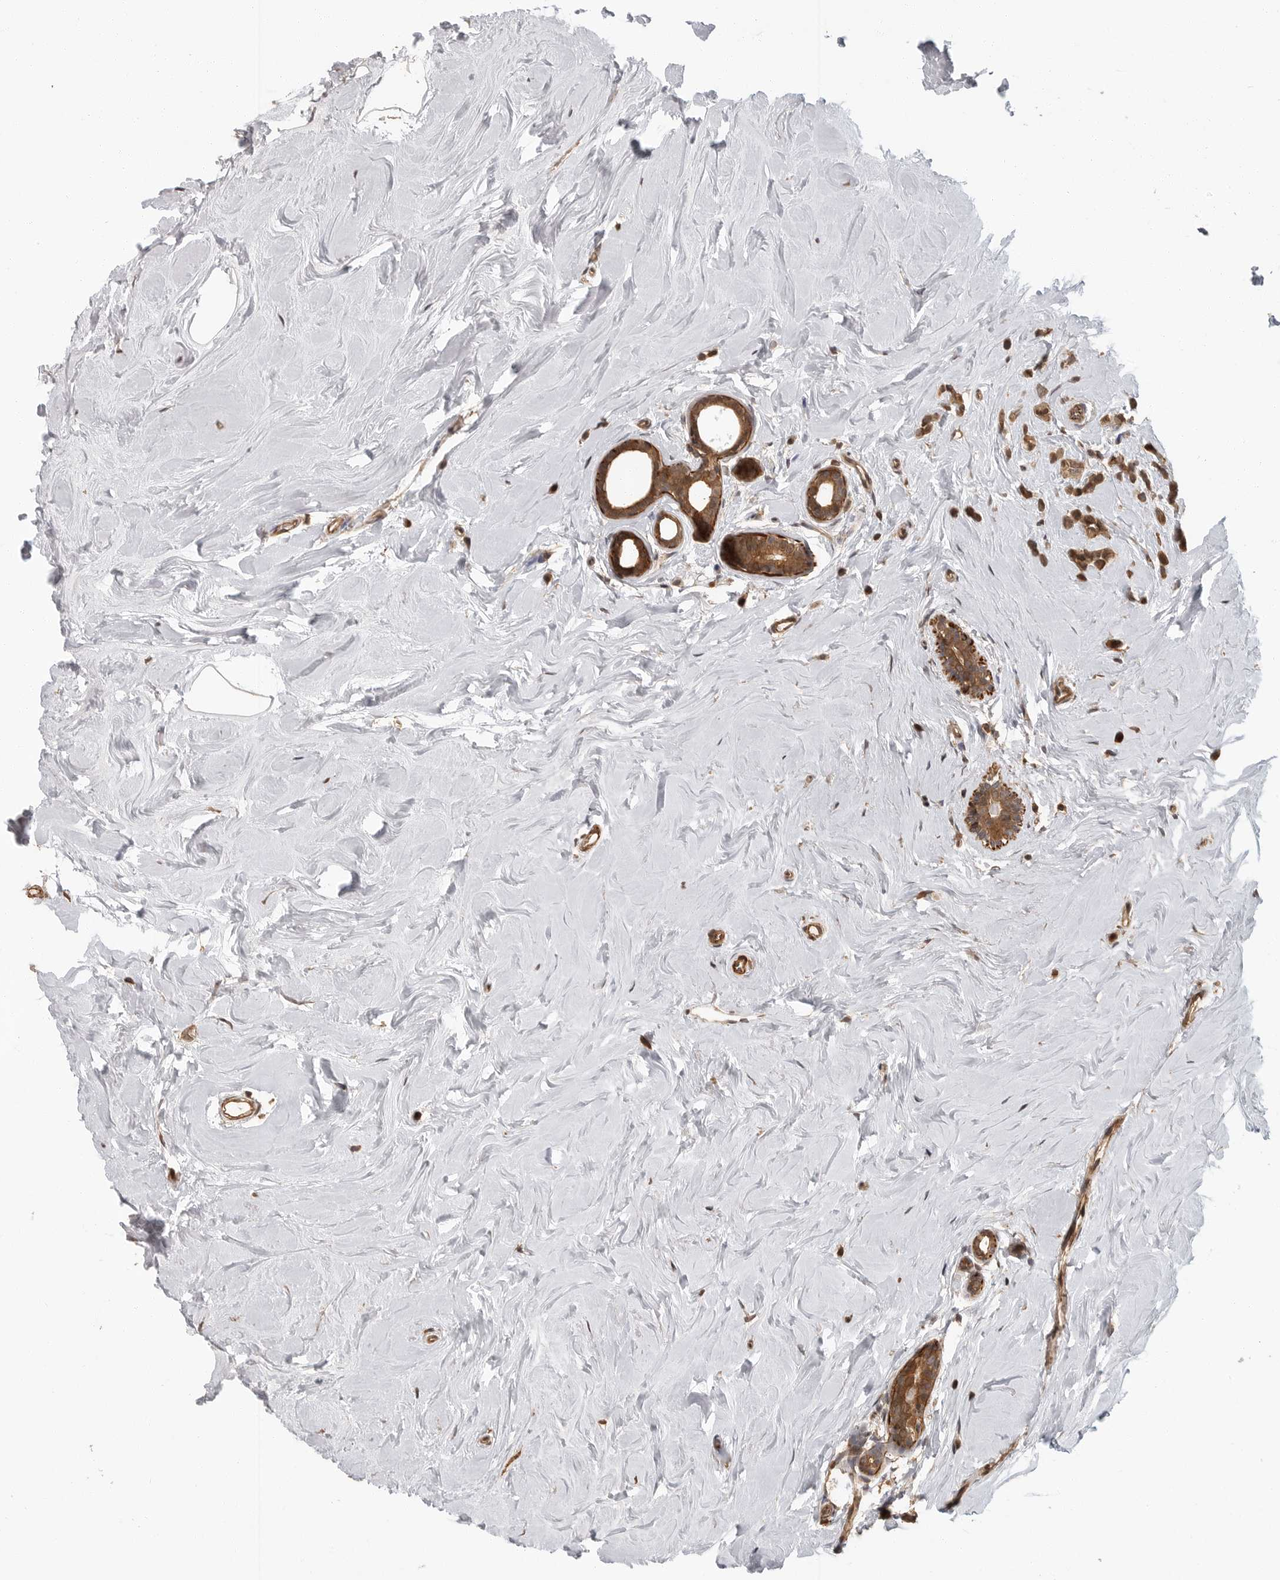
{"staining": {"intensity": "moderate", "quantity": ">75%", "location": "cytoplasmic/membranous,nuclear"}, "tissue": "breast cancer", "cell_type": "Tumor cells", "image_type": "cancer", "snomed": [{"axis": "morphology", "description": "Lobular carcinoma"}, {"axis": "topography", "description": "Breast"}], "caption": "IHC (DAB) staining of human lobular carcinoma (breast) reveals moderate cytoplasmic/membranous and nuclear protein expression in about >75% of tumor cells. (IHC, brightfield microscopy, high magnification).", "gene": "ERN1", "patient": {"sex": "female", "age": 47}}